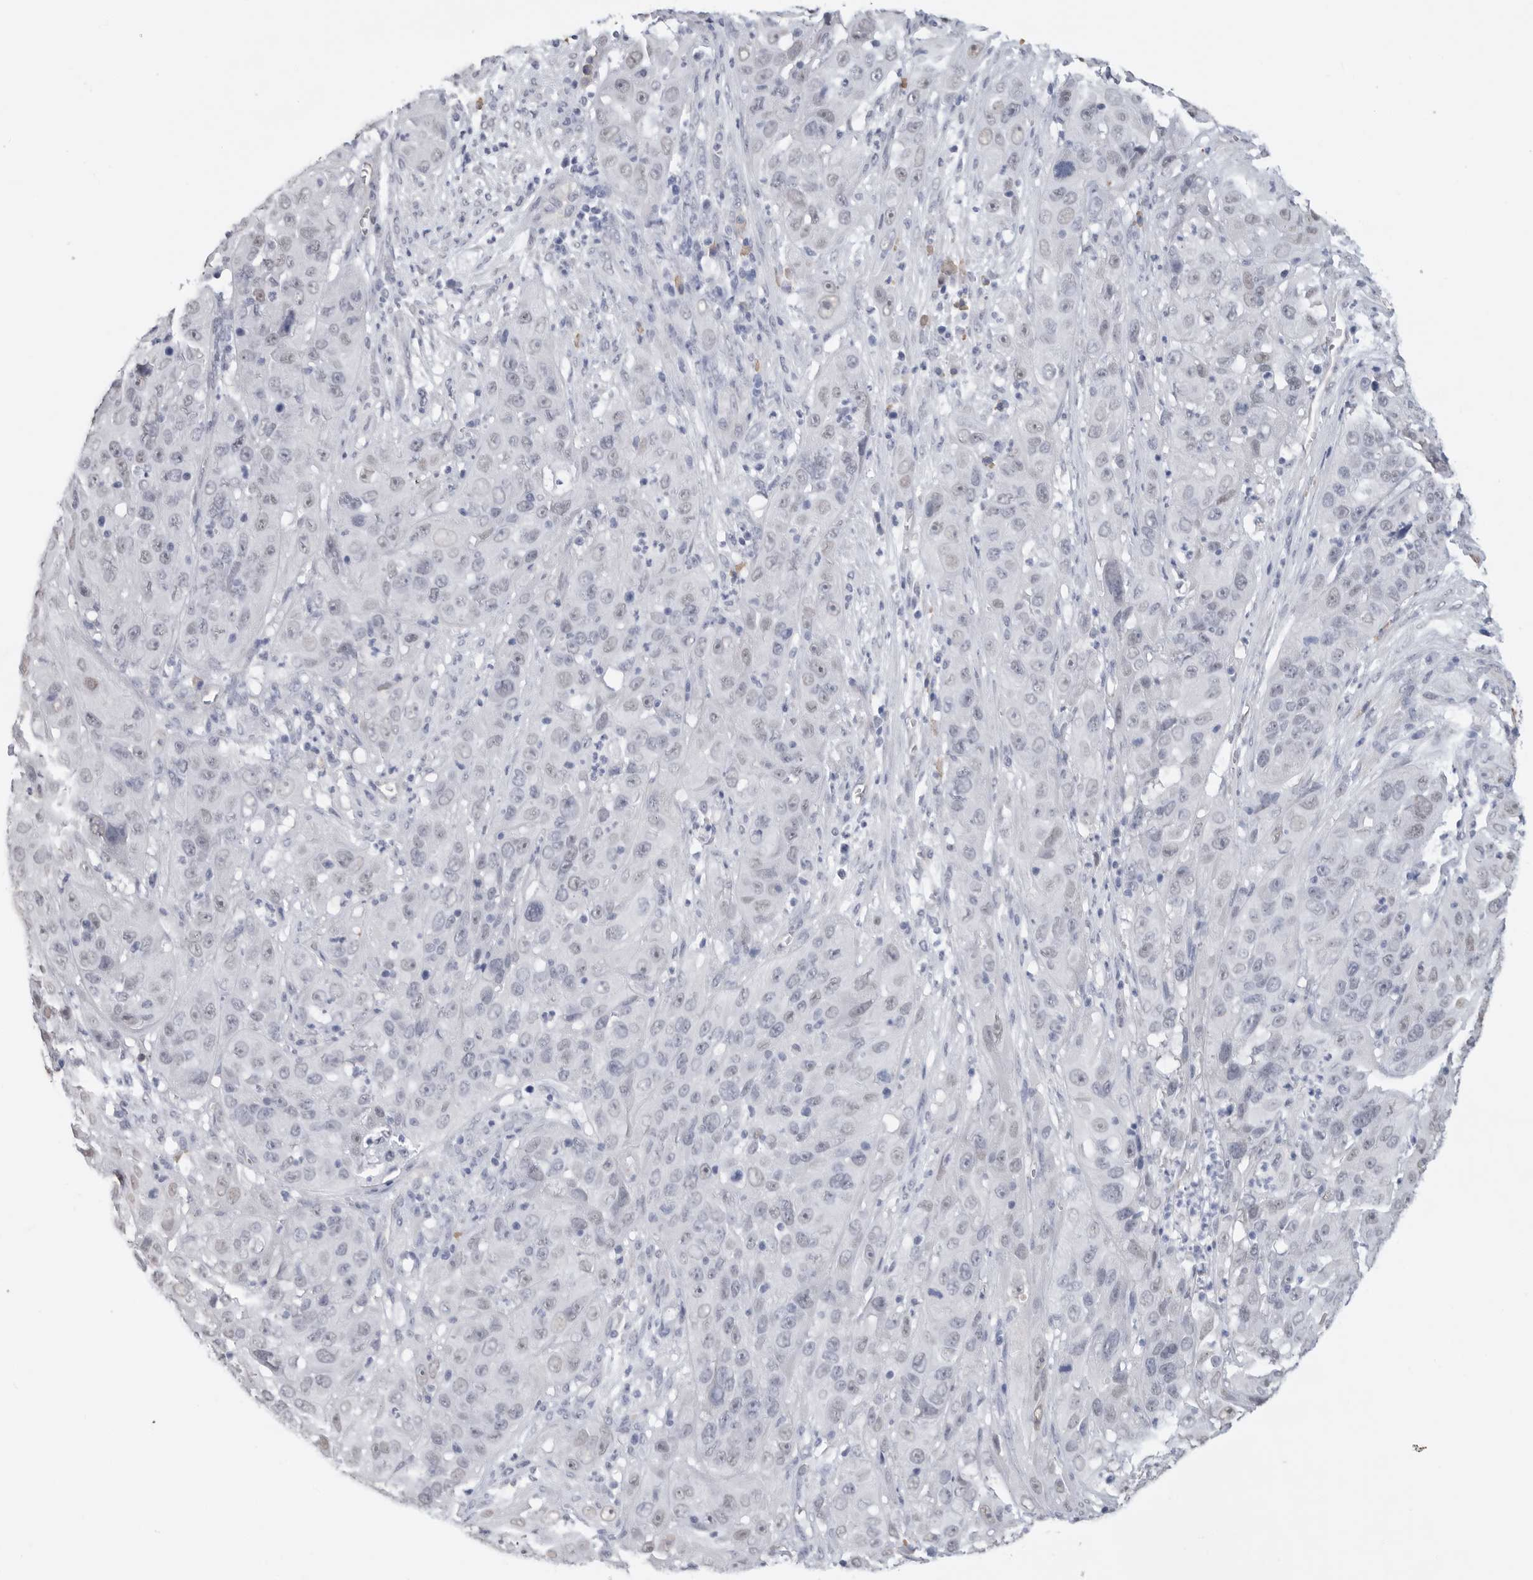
{"staining": {"intensity": "weak", "quantity": "<25%", "location": "nuclear"}, "tissue": "cervical cancer", "cell_type": "Tumor cells", "image_type": "cancer", "snomed": [{"axis": "morphology", "description": "Squamous cell carcinoma, NOS"}, {"axis": "topography", "description": "Cervix"}], "caption": "Tumor cells show no significant protein staining in squamous cell carcinoma (cervical).", "gene": "ARHGEF10", "patient": {"sex": "female", "age": 32}}